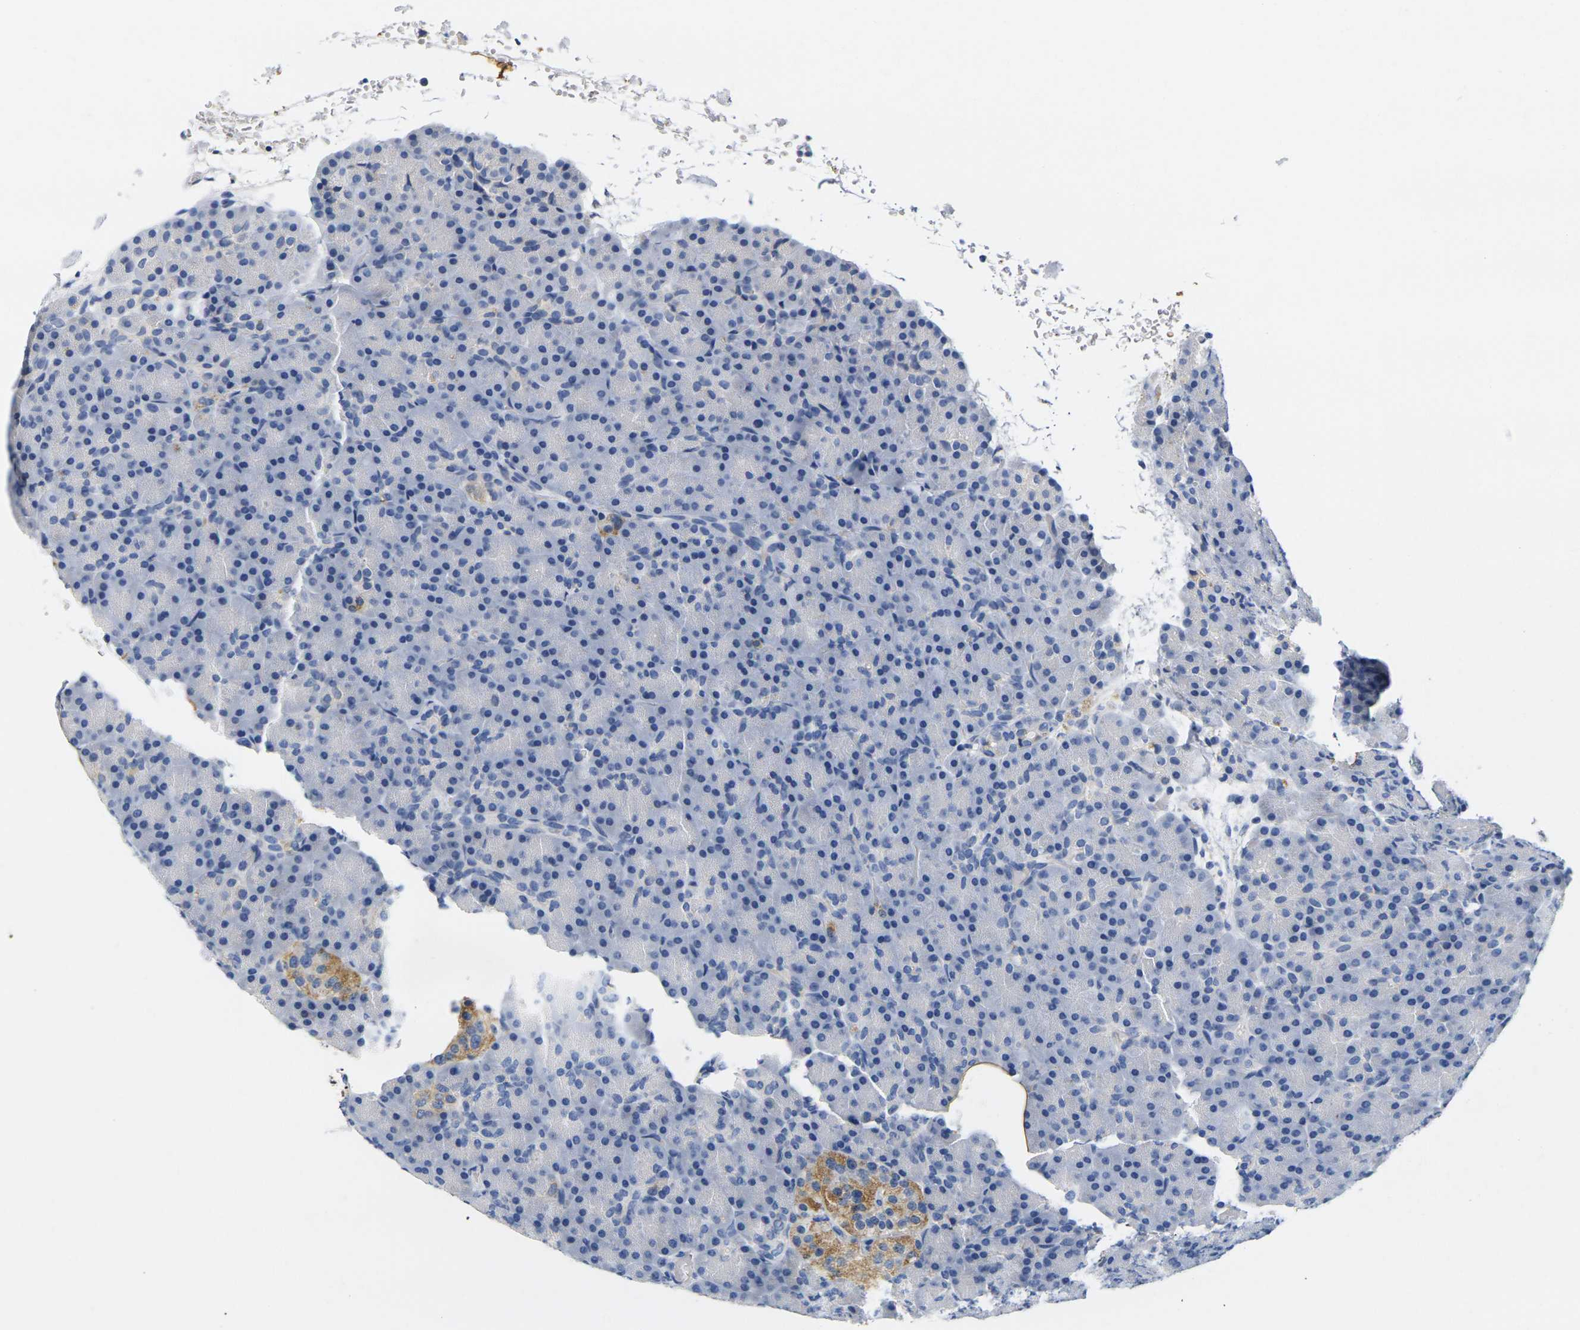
{"staining": {"intensity": "negative", "quantity": "none", "location": "none"}, "tissue": "pancreas", "cell_type": "Exocrine glandular cells", "image_type": "normal", "snomed": [{"axis": "morphology", "description": "Normal tissue, NOS"}, {"axis": "topography", "description": "Pancreas"}], "caption": "Immunohistochemical staining of unremarkable human pancreas displays no significant positivity in exocrine glandular cells. Brightfield microscopy of immunohistochemistry (IHC) stained with DAB (3,3'-diaminobenzidine) (brown) and hematoxylin (blue), captured at high magnification.", "gene": "NOCT", "patient": {"sex": "female", "age": 43}}